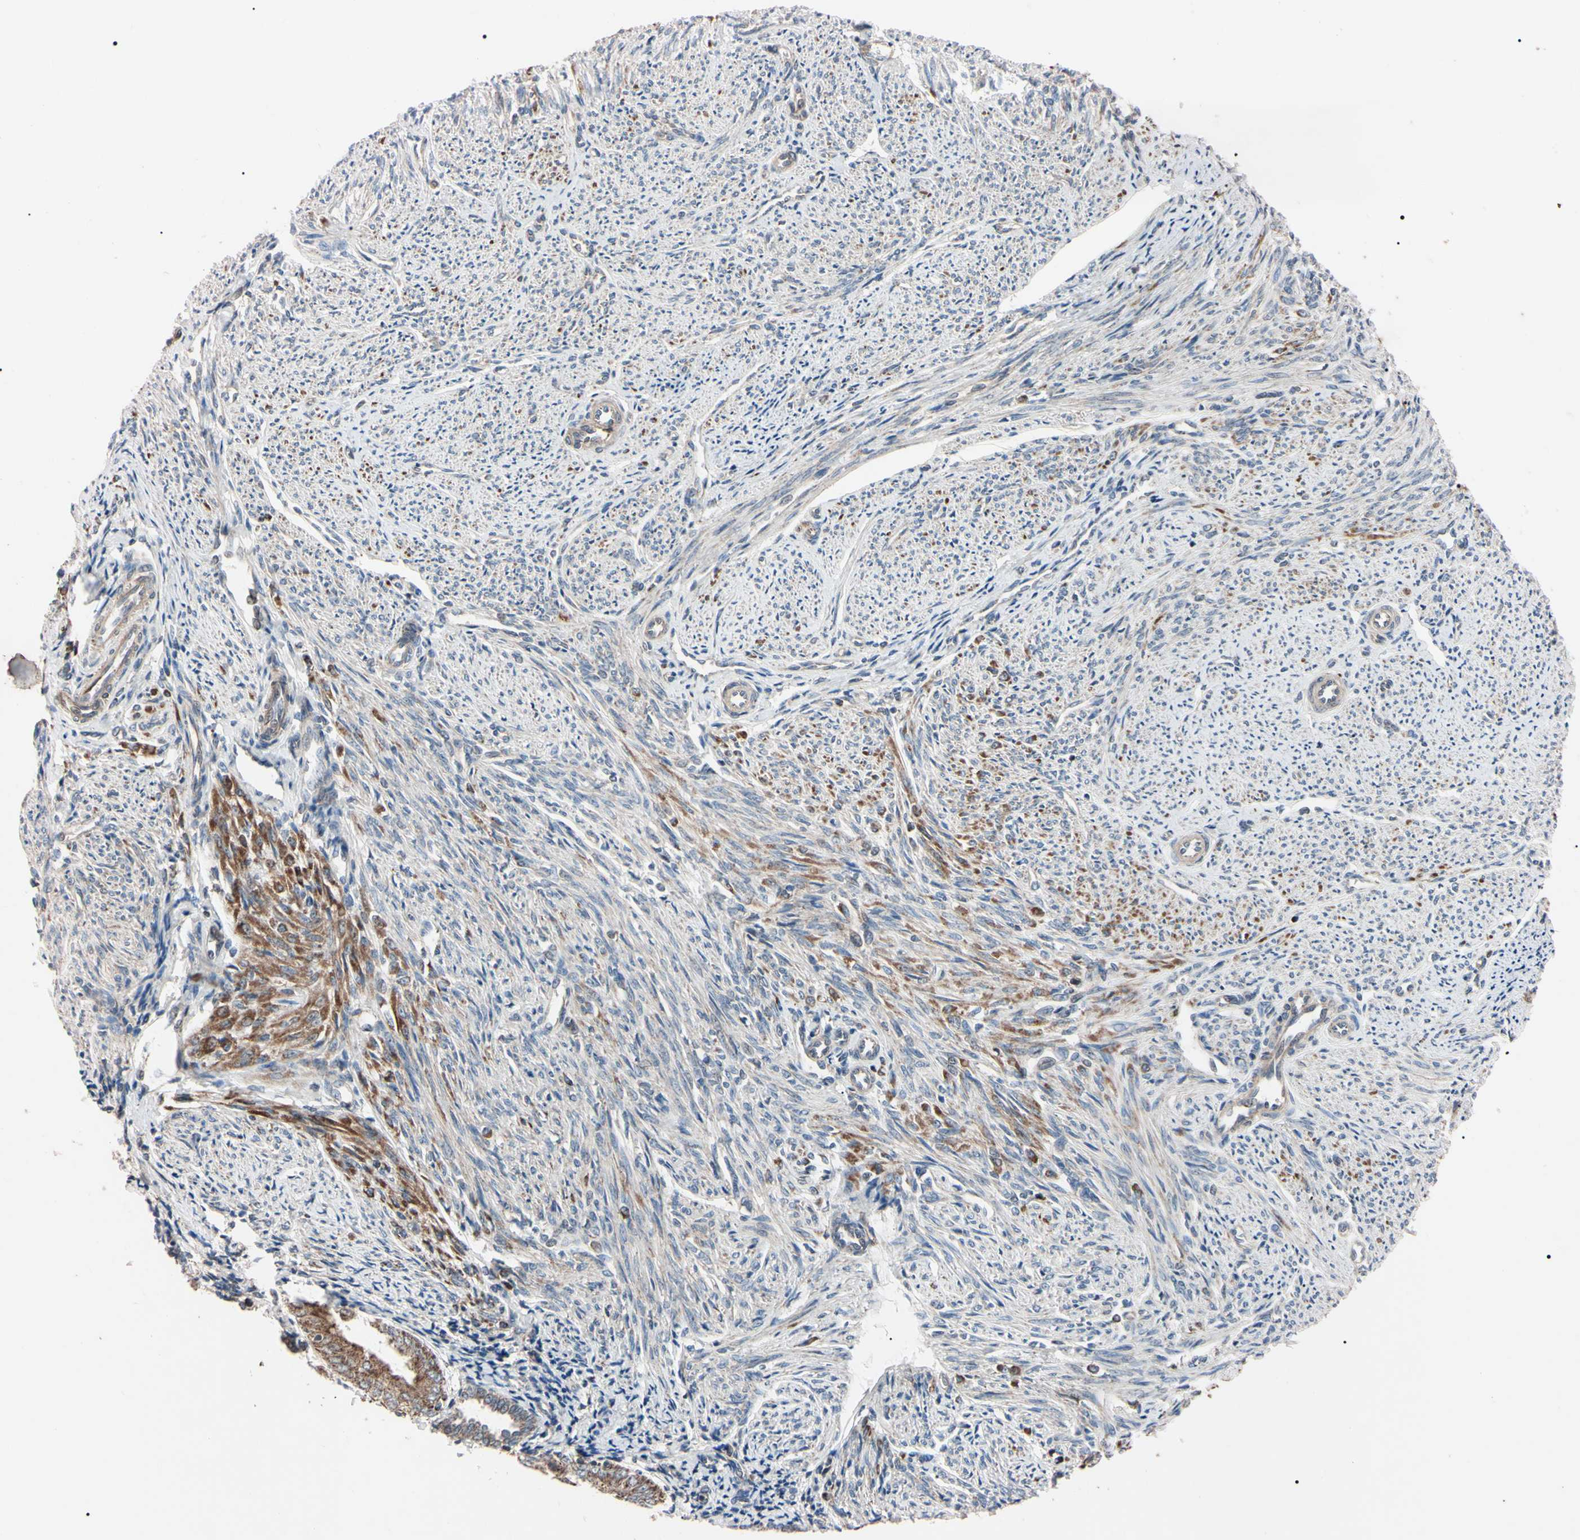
{"staining": {"intensity": "weak", "quantity": "<25%", "location": "cytoplasmic/membranous"}, "tissue": "smooth muscle", "cell_type": "Smooth muscle cells", "image_type": "normal", "snomed": [{"axis": "morphology", "description": "Normal tissue, NOS"}, {"axis": "topography", "description": "Smooth muscle"}], "caption": "This photomicrograph is of unremarkable smooth muscle stained with immunohistochemistry (IHC) to label a protein in brown with the nuclei are counter-stained blue. There is no staining in smooth muscle cells.", "gene": "TNFRSF1A", "patient": {"sex": "female", "age": 65}}